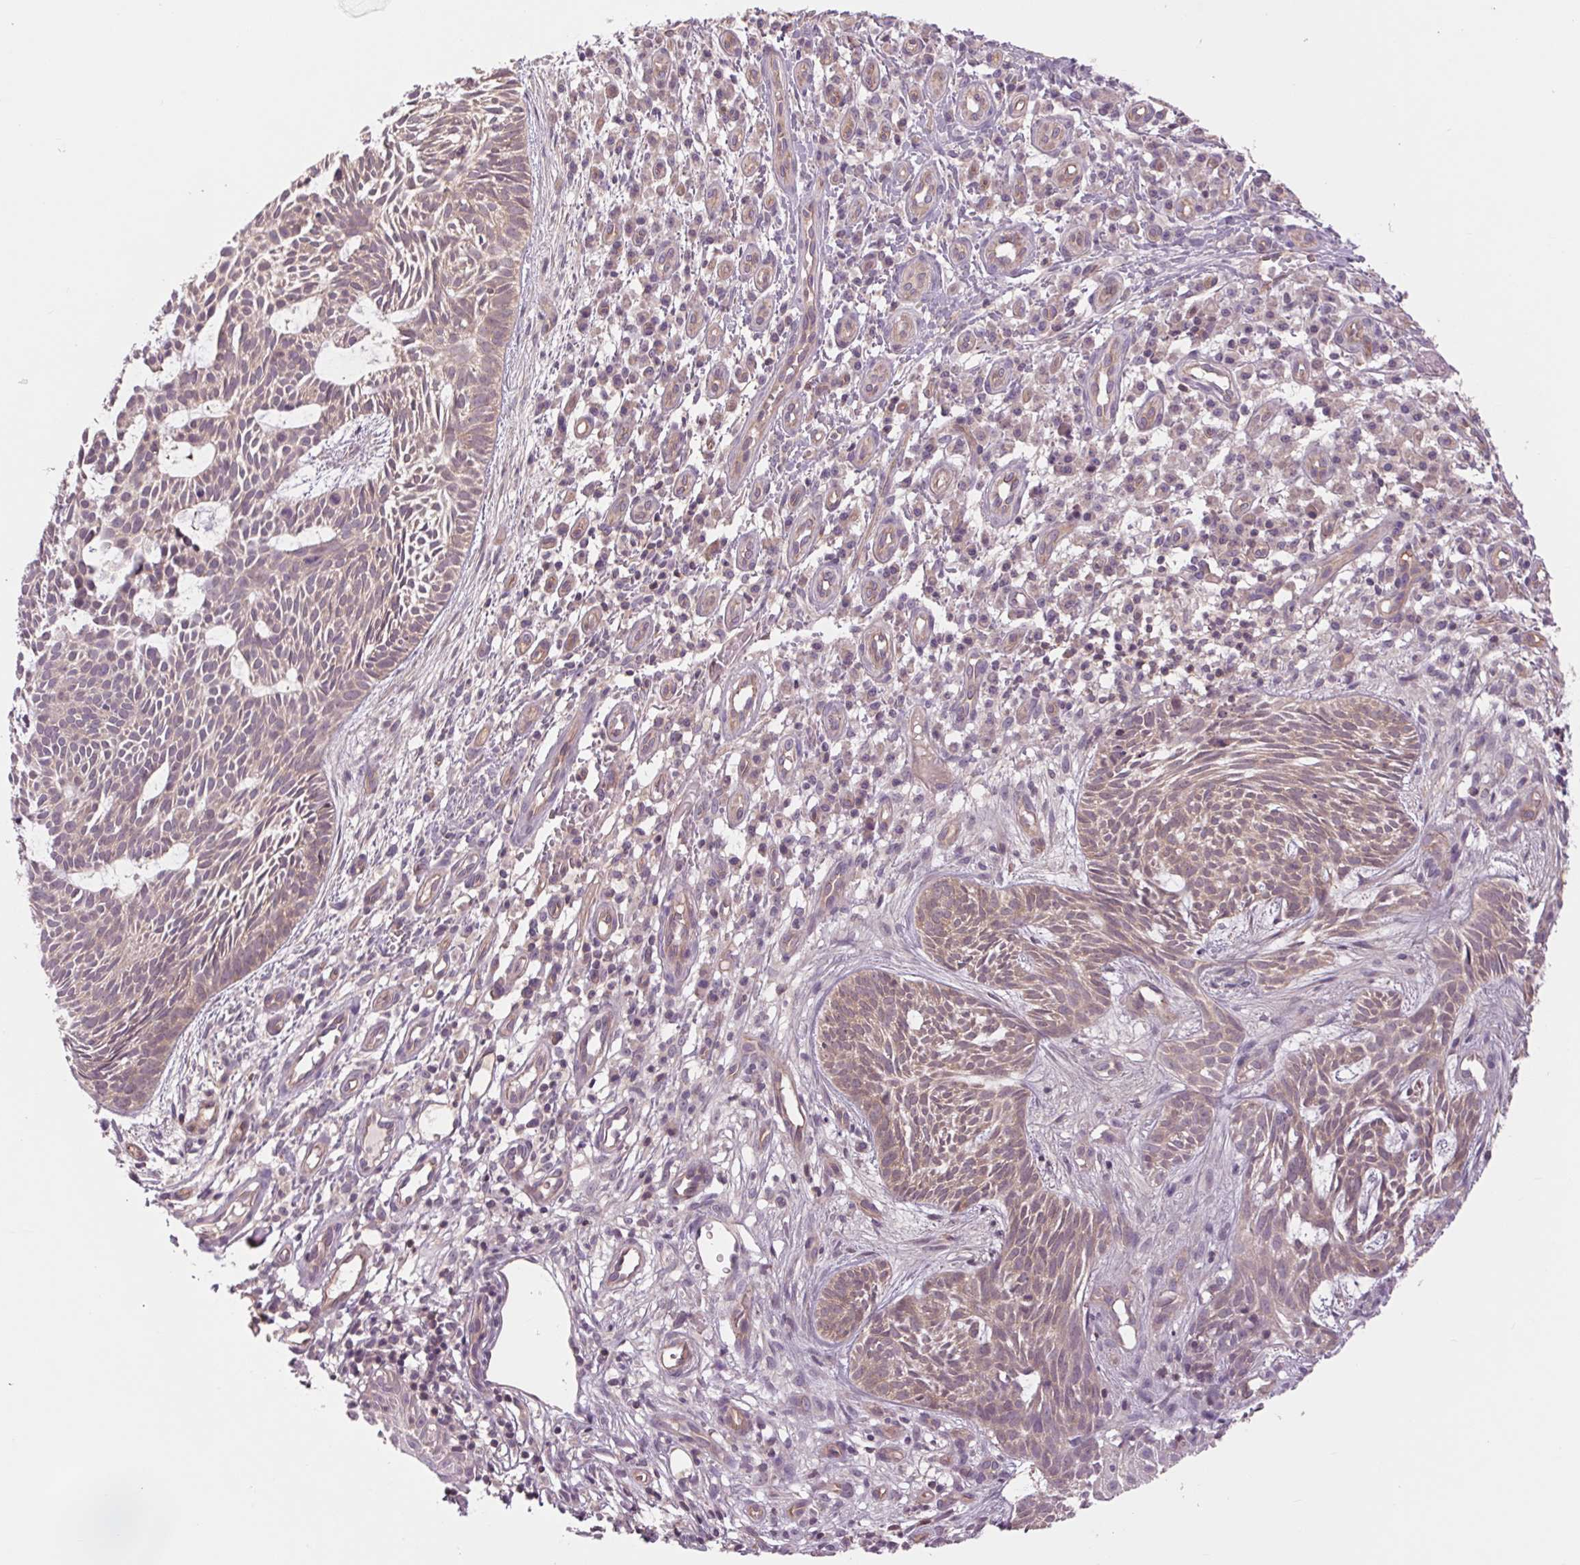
{"staining": {"intensity": "weak", "quantity": "<25%", "location": "cytoplasmic/membranous"}, "tissue": "skin cancer", "cell_type": "Tumor cells", "image_type": "cancer", "snomed": [{"axis": "morphology", "description": "Basal cell carcinoma"}, {"axis": "topography", "description": "Skin"}], "caption": "Tumor cells show no significant protein expression in skin basal cell carcinoma. (Stains: DAB (3,3'-diaminobenzidine) immunohistochemistry (IHC) with hematoxylin counter stain, Microscopy: brightfield microscopy at high magnification).", "gene": "SH3RF2", "patient": {"sex": "male", "age": 59}}